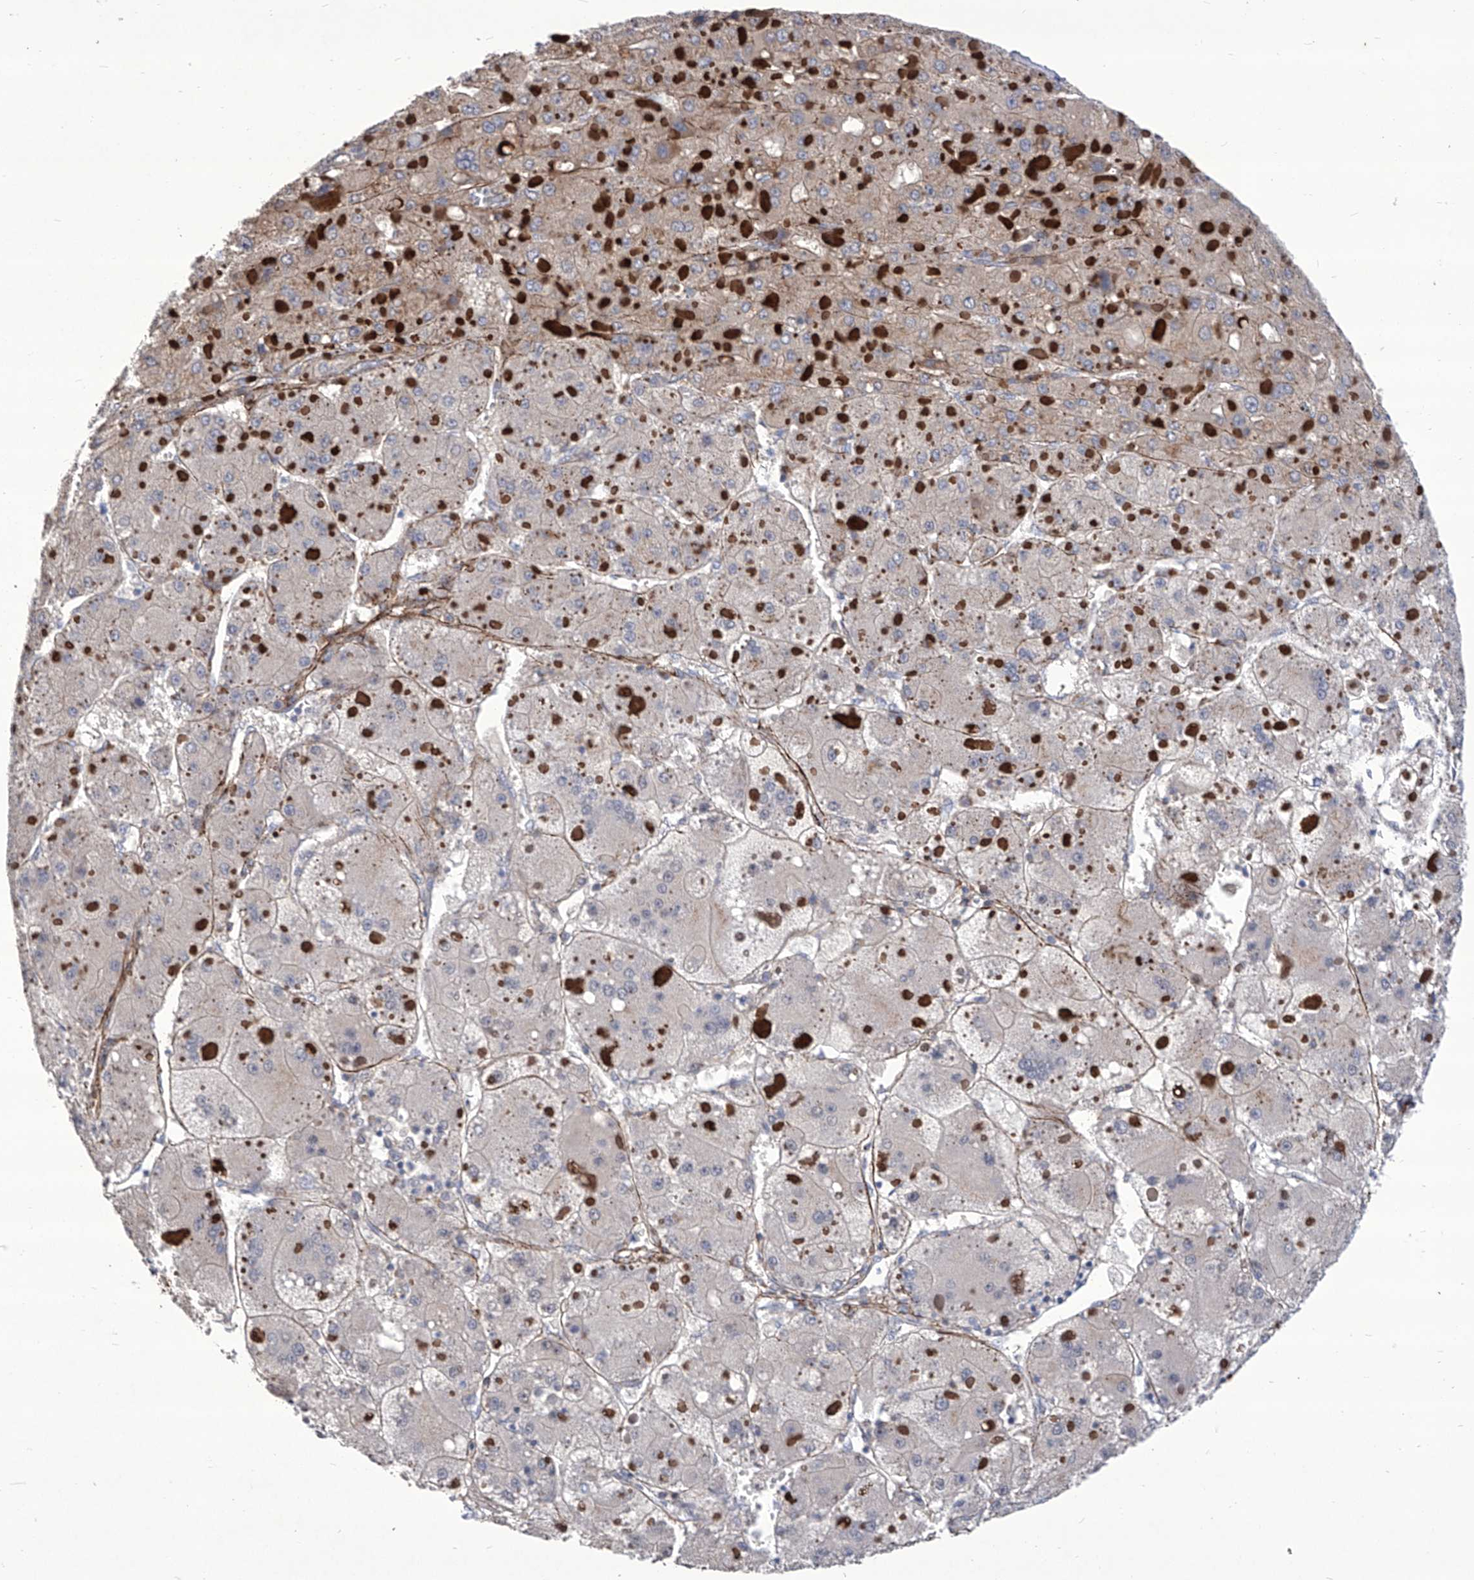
{"staining": {"intensity": "weak", "quantity": "<25%", "location": "cytoplasmic/membranous"}, "tissue": "liver cancer", "cell_type": "Tumor cells", "image_type": "cancer", "snomed": [{"axis": "morphology", "description": "Carcinoma, Hepatocellular, NOS"}, {"axis": "topography", "description": "Liver"}], "caption": "DAB (3,3'-diaminobenzidine) immunohistochemical staining of liver cancer (hepatocellular carcinoma) exhibits no significant expression in tumor cells.", "gene": "TXNIP", "patient": {"sex": "female", "age": 73}}